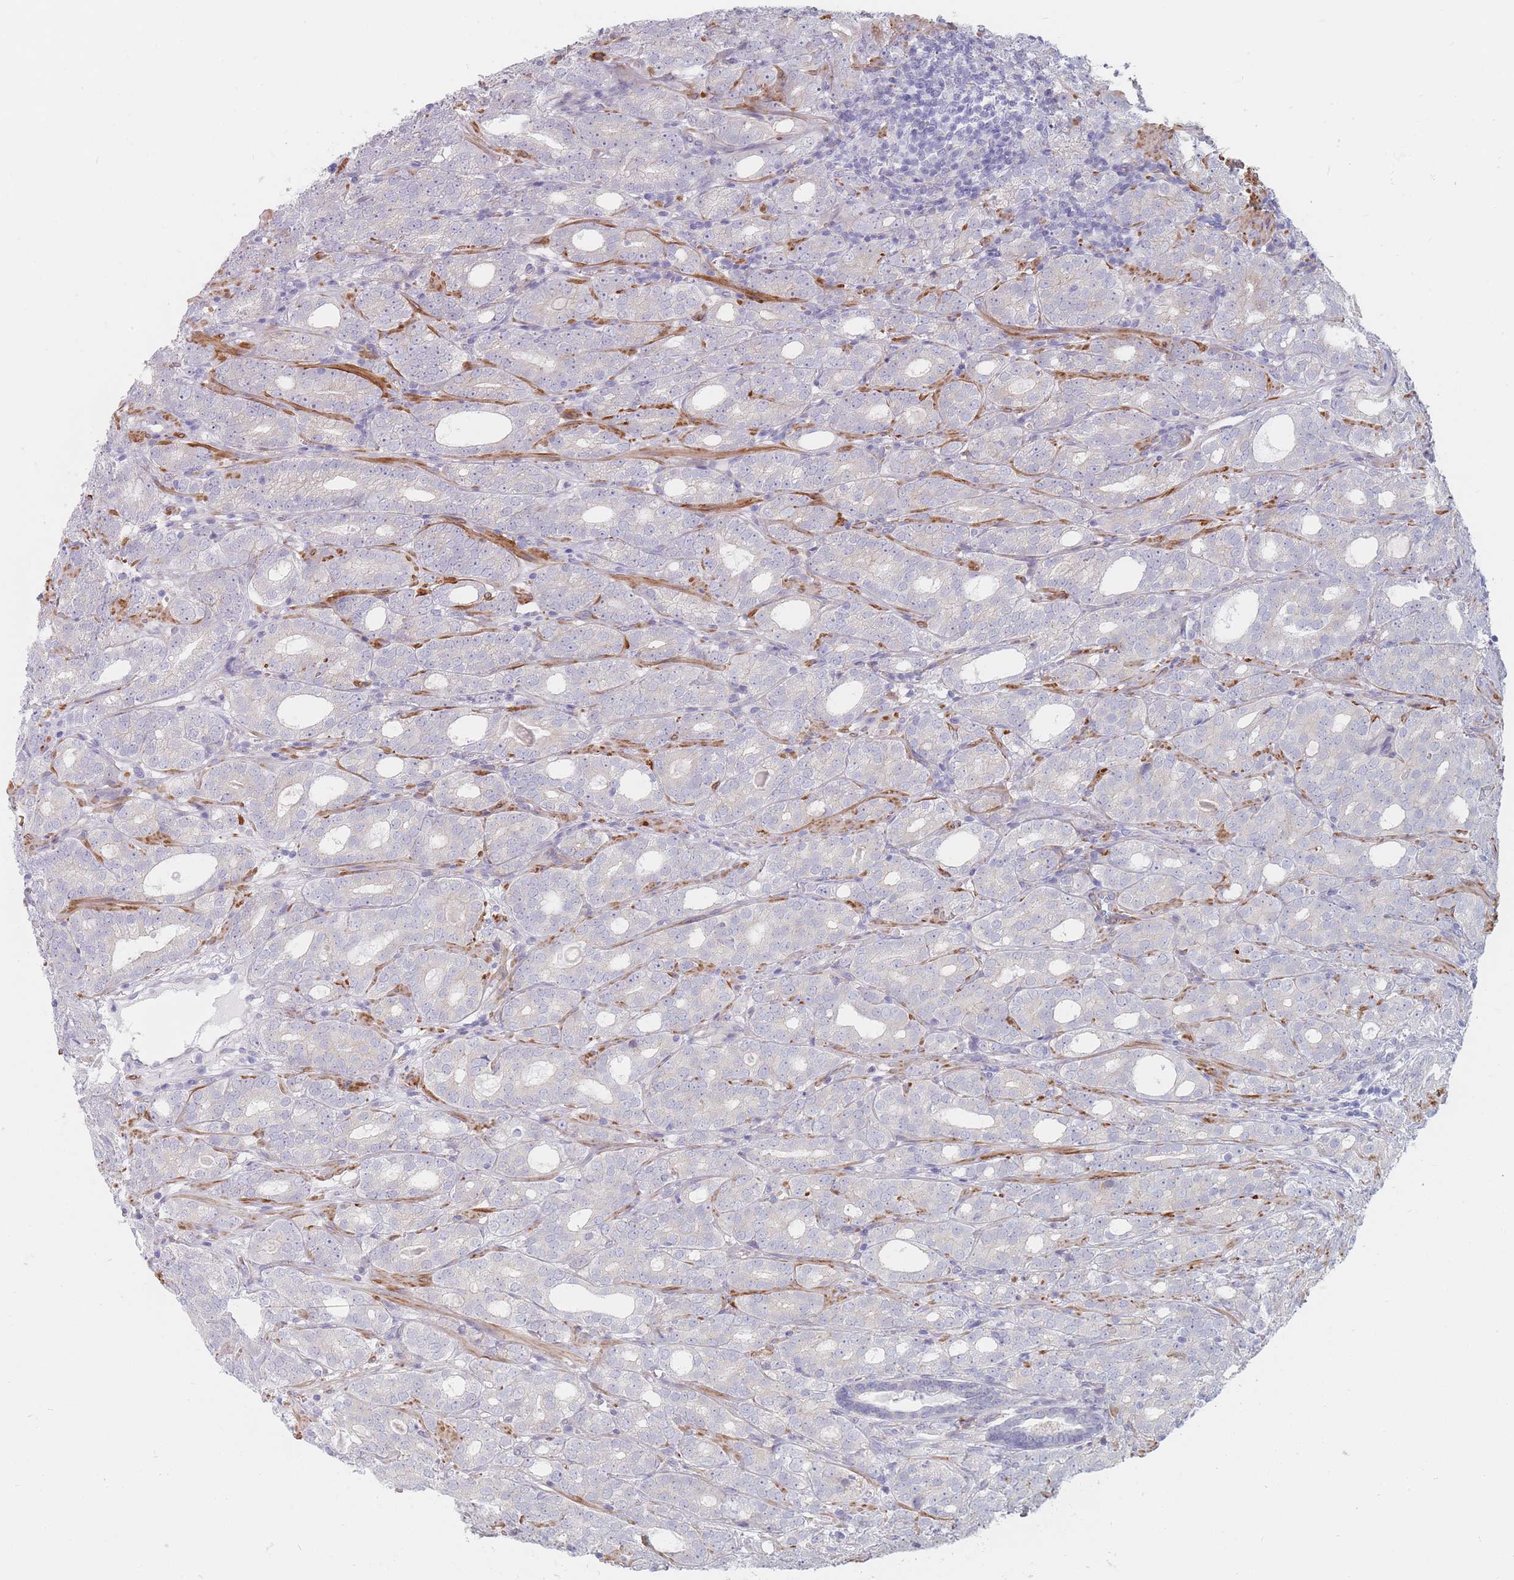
{"staining": {"intensity": "negative", "quantity": "none", "location": "none"}, "tissue": "prostate cancer", "cell_type": "Tumor cells", "image_type": "cancer", "snomed": [{"axis": "morphology", "description": "Adenocarcinoma, High grade"}, {"axis": "topography", "description": "Prostate"}], "caption": "DAB immunohistochemical staining of human prostate cancer (high-grade adenocarcinoma) displays no significant staining in tumor cells.", "gene": "ERBIN", "patient": {"sex": "male", "age": 64}}